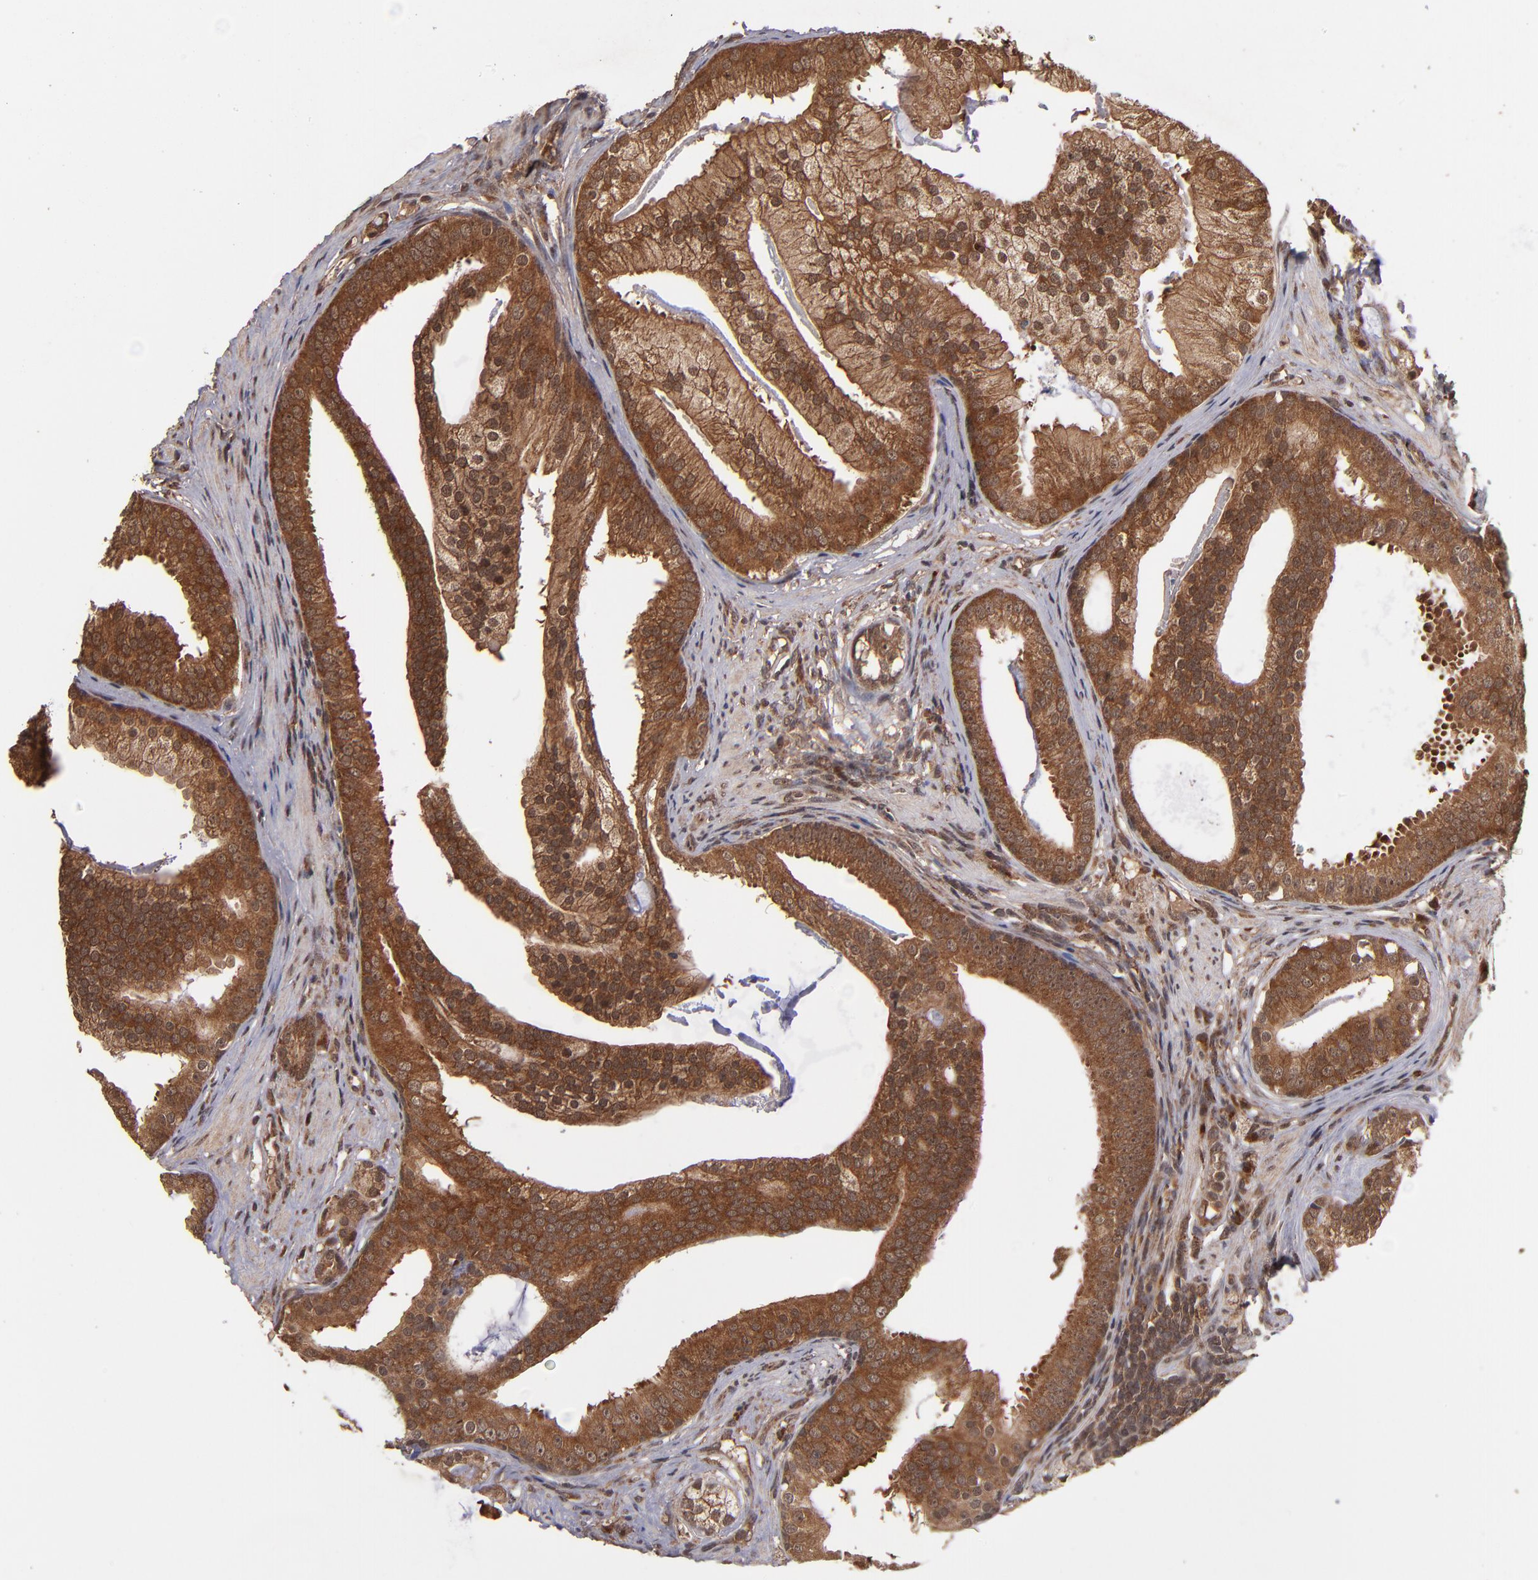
{"staining": {"intensity": "strong", "quantity": ">75%", "location": "cytoplasmic/membranous"}, "tissue": "prostate cancer", "cell_type": "Tumor cells", "image_type": "cancer", "snomed": [{"axis": "morphology", "description": "Adenocarcinoma, Low grade"}, {"axis": "topography", "description": "Prostate"}], "caption": "Immunohistochemical staining of human prostate adenocarcinoma (low-grade) shows high levels of strong cytoplasmic/membranous staining in about >75% of tumor cells. The protein of interest is stained brown, and the nuclei are stained in blue (DAB IHC with brightfield microscopy, high magnification).", "gene": "NFE2L2", "patient": {"sex": "male", "age": 58}}